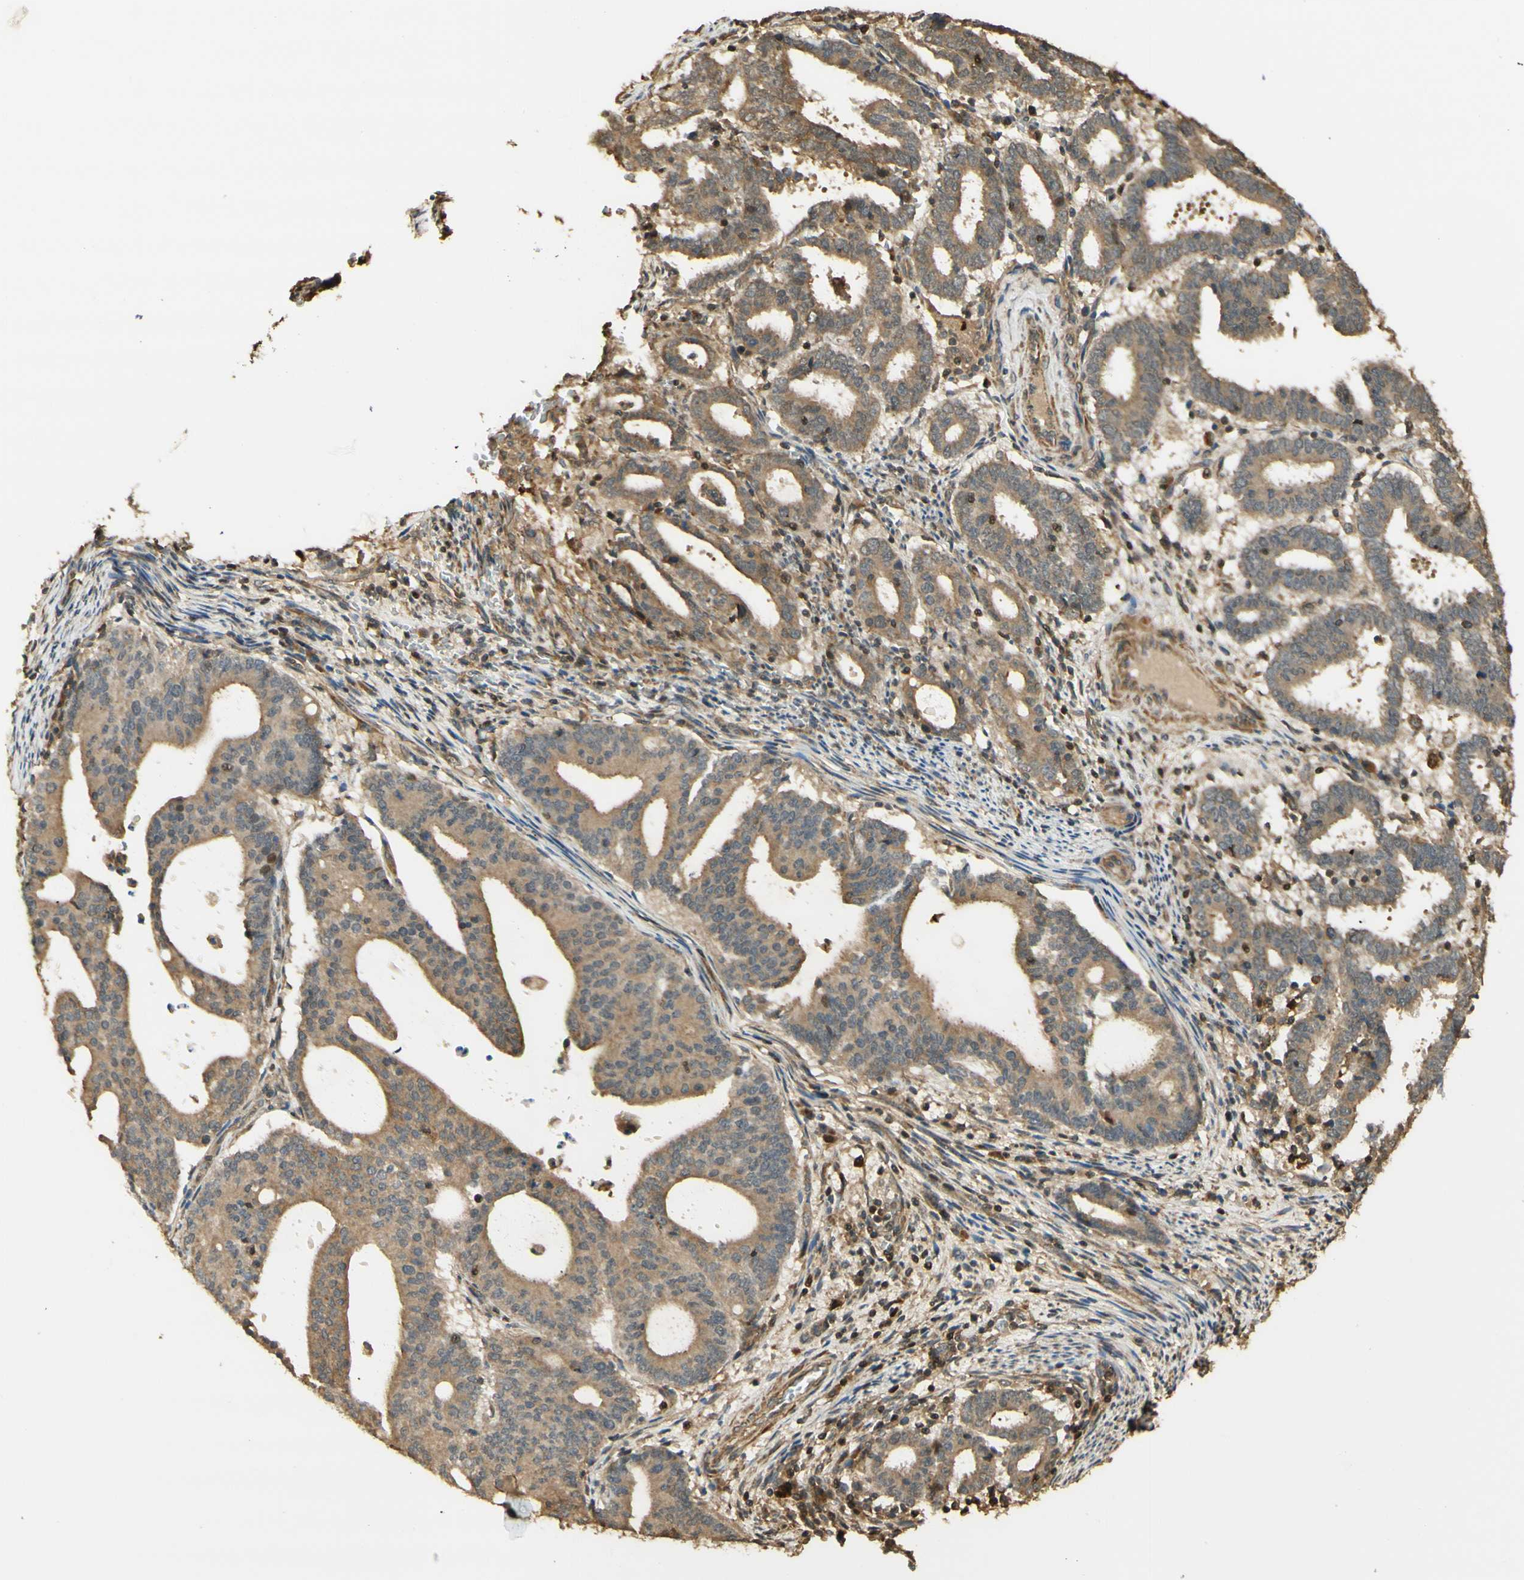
{"staining": {"intensity": "moderate", "quantity": ">75%", "location": "cytoplasmic/membranous"}, "tissue": "endometrial cancer", "cell_type": "Tumor cells", "image_type": "cancer", "snomed": [{"axis": "morphology", "description": "Adenocarcinoma, NOS"}, {"axis": "topography", "description": "Uterus"}], "caption": "The photomicrograph displays immunohistochemical staining of endometrial adenocarcinoma. There is moderate cytoplasmic/membranous positivity is identified in approximately >75% of tumor cells.", "gene": "AGER", "patient": {"sex": "female", "age": 83}}